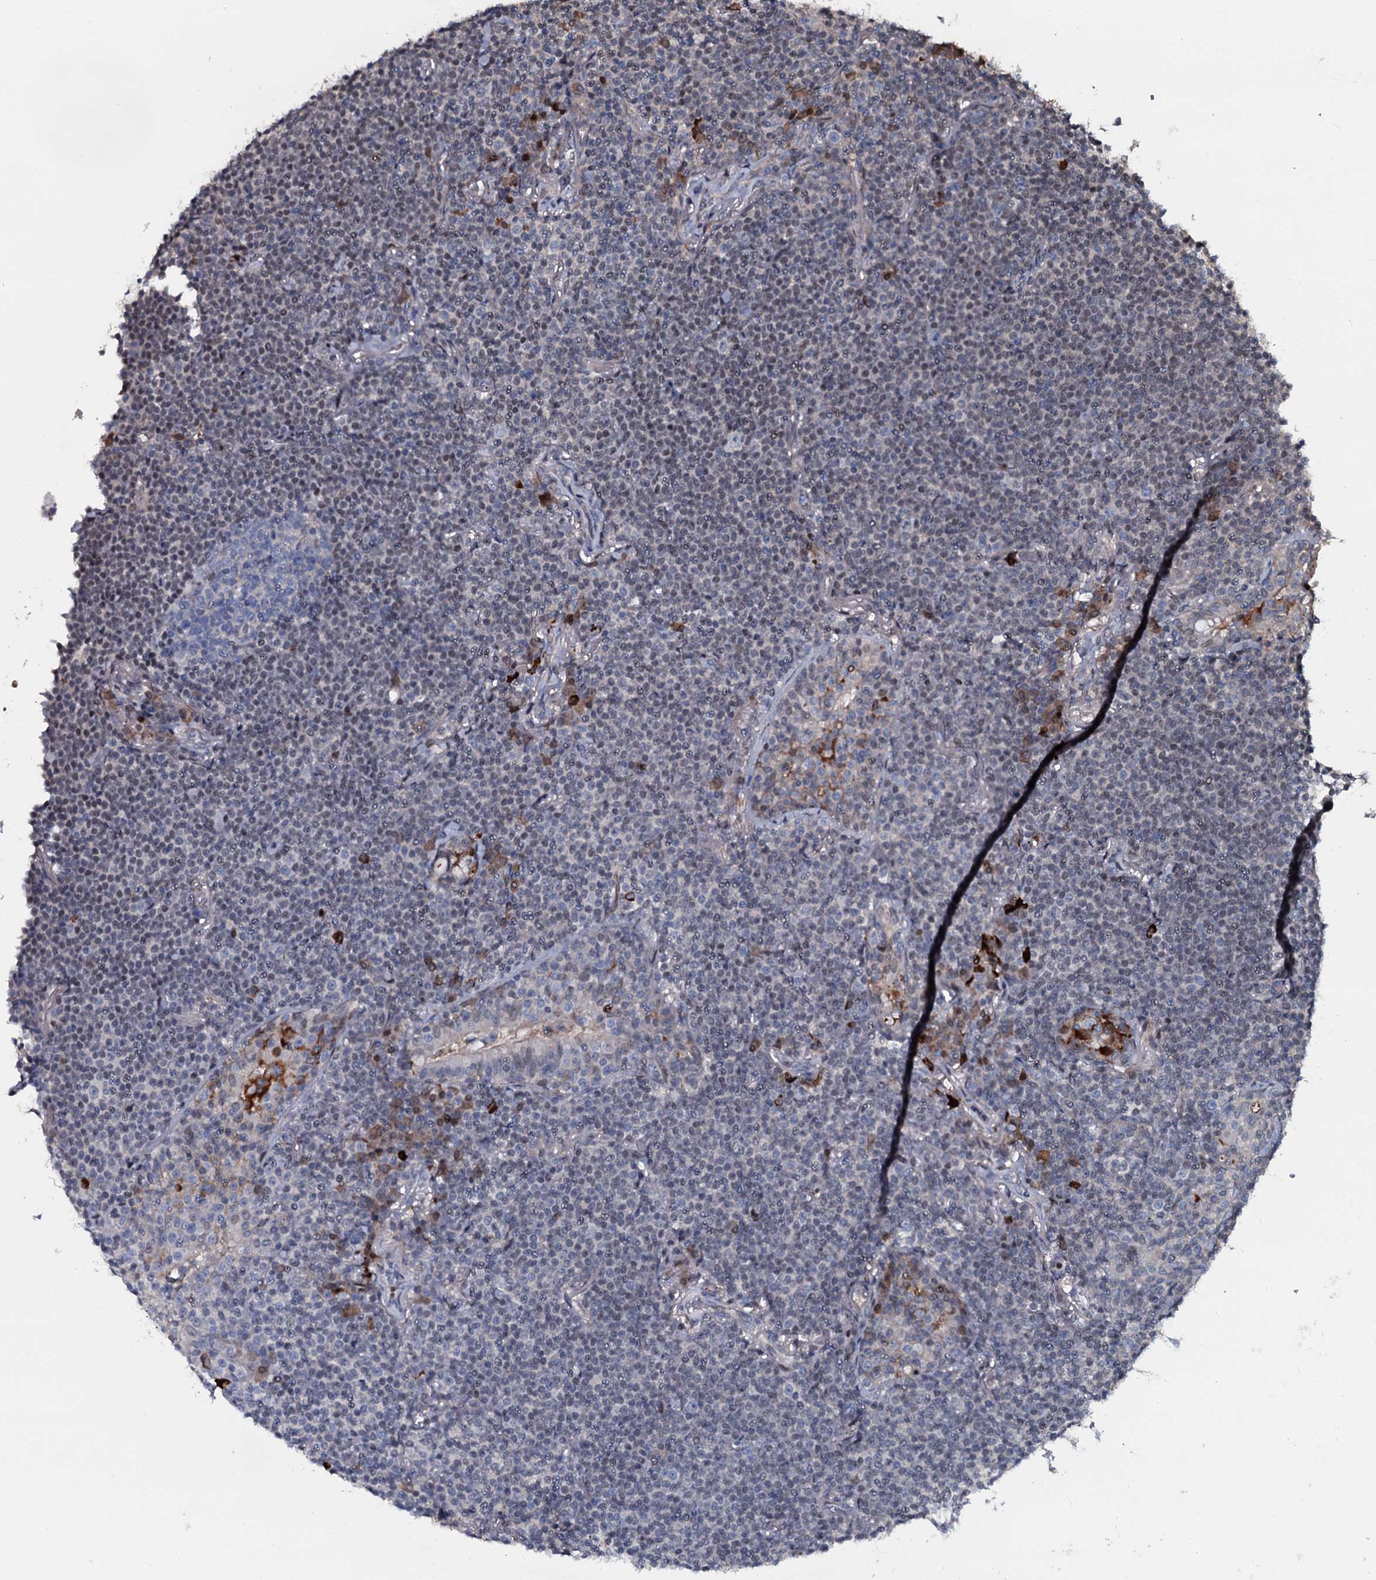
{"staining": {"intensity": "weak", "quantity": ">75%", "location": "nuclear"}, "tissue": "lymphoma", "cell_type": "Tumor cells", "image_type": "cancer", "snomed": [{"axis": "morphology", "description": "Malignant lymphoma, non-Hodgkin's type, Low grade"}, {"axis": "topography", "description": "Lung"}], "caption": "Malignant lymphoma, non-Hodgkin's type (low-grade) stained for a protein (brown) exhibits weak nuclear positive expression in approximately >75% of tumor cells.", "gene": "LYG2", "patient": {"sex": "female", "age": 71}}